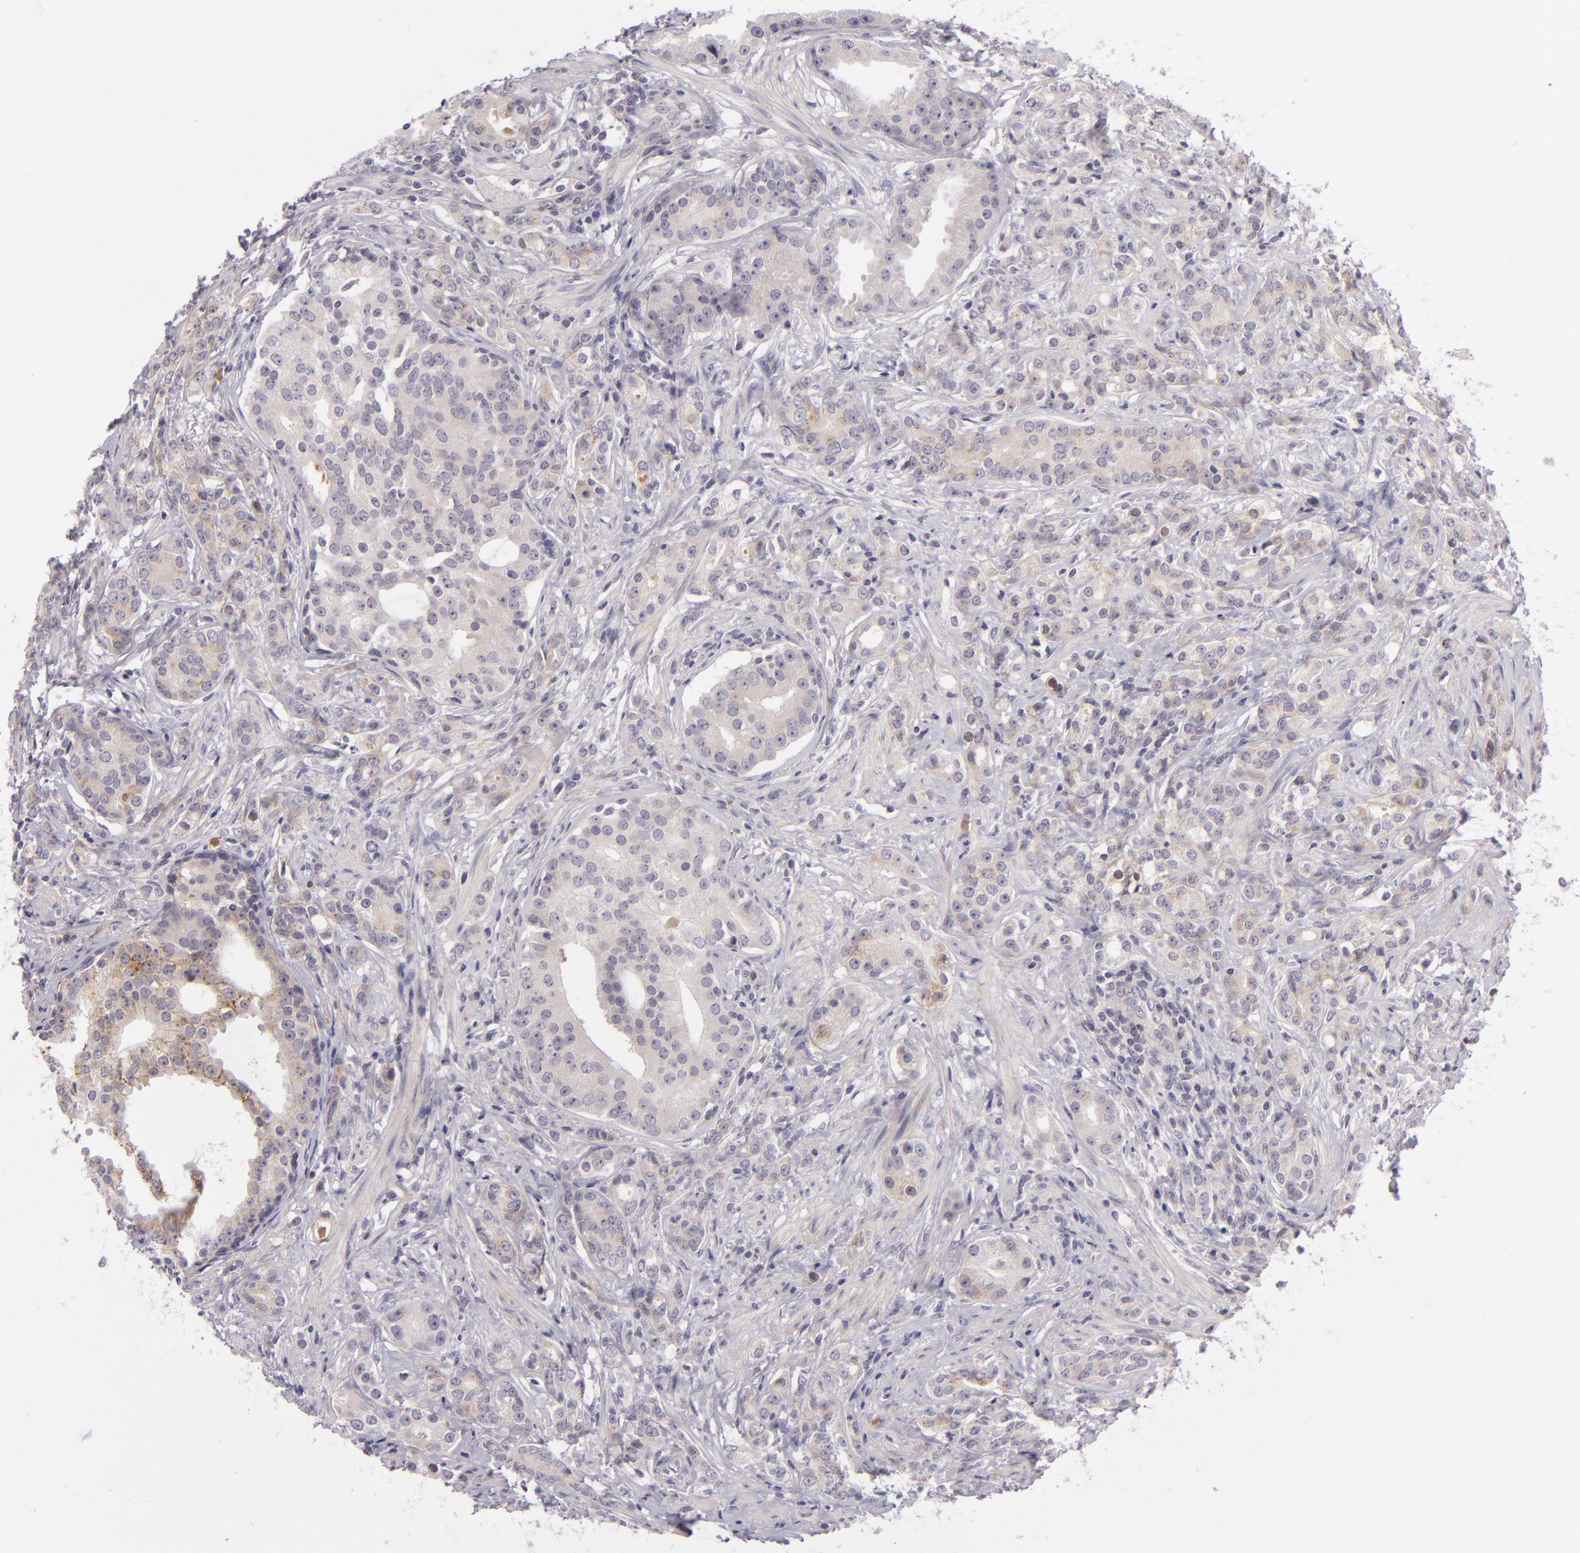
{"staining": {"intensity": "weak", "quantity": ">75%", "location": "cytoplasmic/membranous"}, "tissue": "prostate cancer", "cell_type": "Tumor cells", "image_type": "cancer", "snomed": [{"axis": "morphology", "description": "Adenocarcinoma, Medium grade"}, {"axis": "topography", "description": "Prostate"}], "caption": "DAB immunohistochemical staining of human prostate cancer displays weak cytoplasmic/membranous protein expression in about >75% of tumor cells.", "gene": "DAG1", "patient": {"sex": "male", "age": 59}}